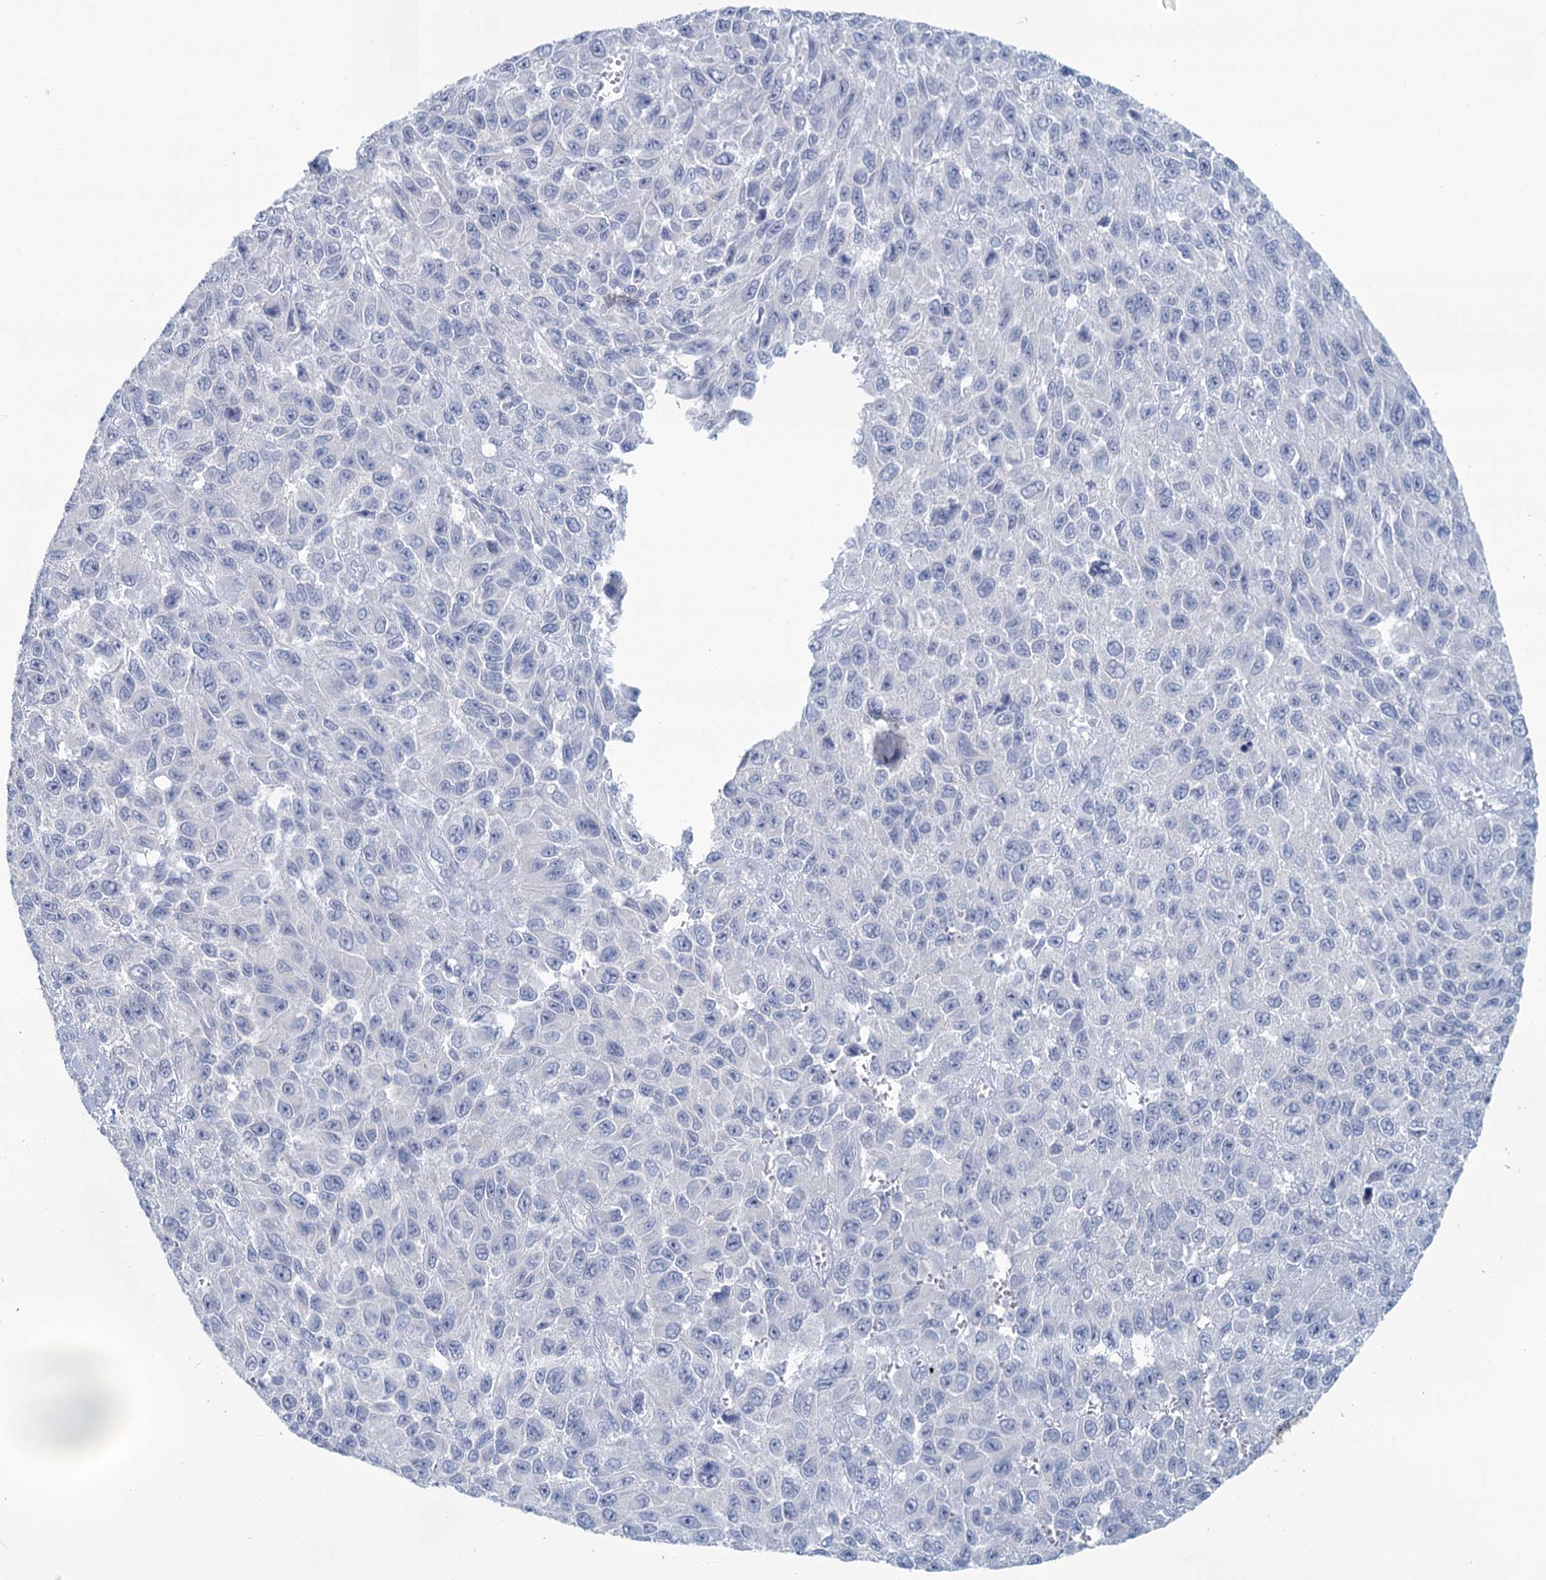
{"staining": {"intensity": "negative", "quantity": "none", "location": "none"}, "tissue": "melanoma", "cell_type": "Tumor cells", "image_type": "cancer", "snomed": [{"axis": "morphology", "description": "Normal tissue, NOS"}, {"axis": "morphology", "description": "Malignant melanoma, NOS"}, {"axis": "topography", "description": "Skin"}], "caption": "A photomicrograph of human malignant melanoma is negative for staining in tumor cells.", "gene": "CHGA", "patient": {"sex": "female", "age": 96}}